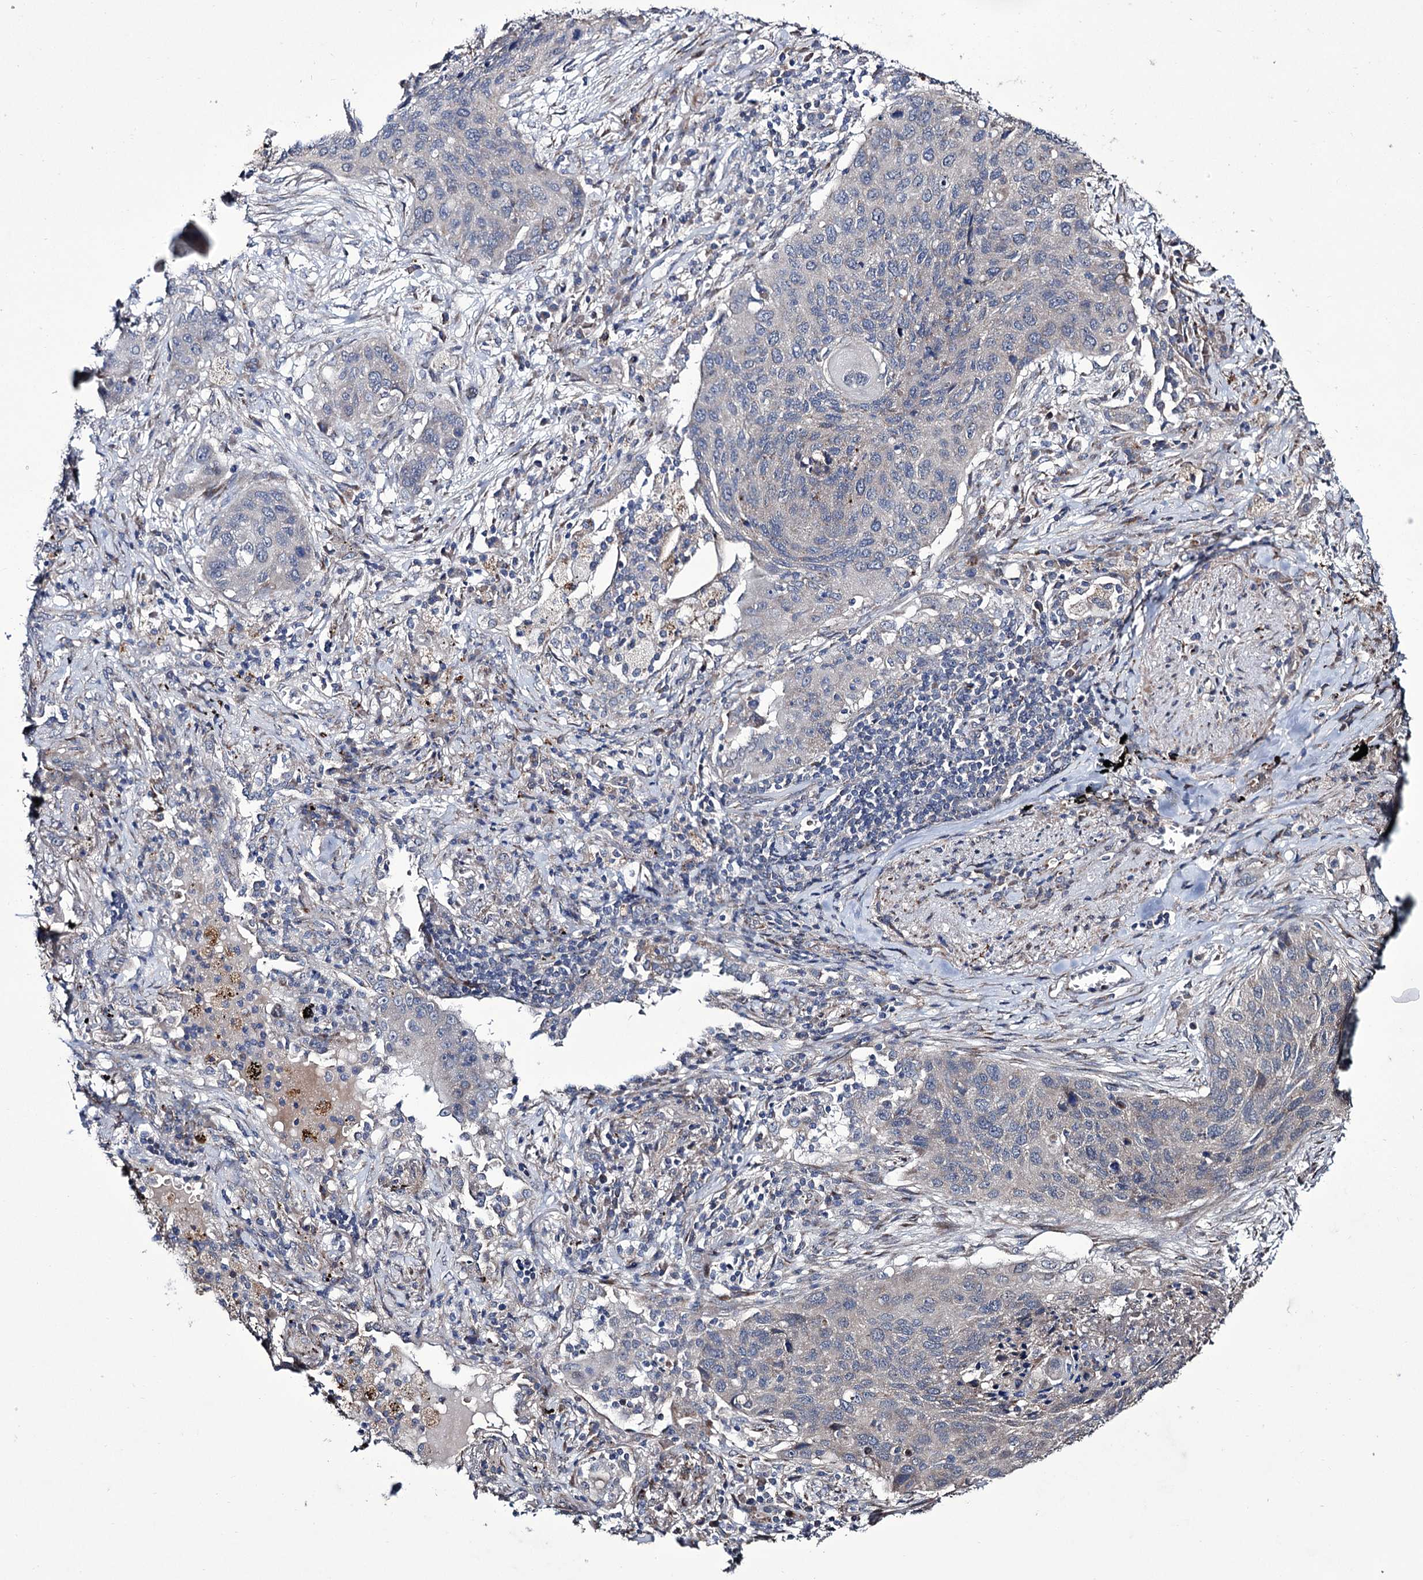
{"staining": {"intensity": "negative", "quantity": "none", "location": "none"}, "tissue": "lung cancer", "cell_type": "Tumor cells", "image_type": "cancer", "snomed": [{"axis": "morphology", "description": "Squamous cell carcinoma, NOS"}, {"axis": "topography", "description": "Lung"}], "caption": "The micrograph demonstrates no significant expression in tumor cells of lung cancer (squamous cell carcinoma).", "gene": "TUBGCP5", "patient": {"sex": "female", "age": 63}}